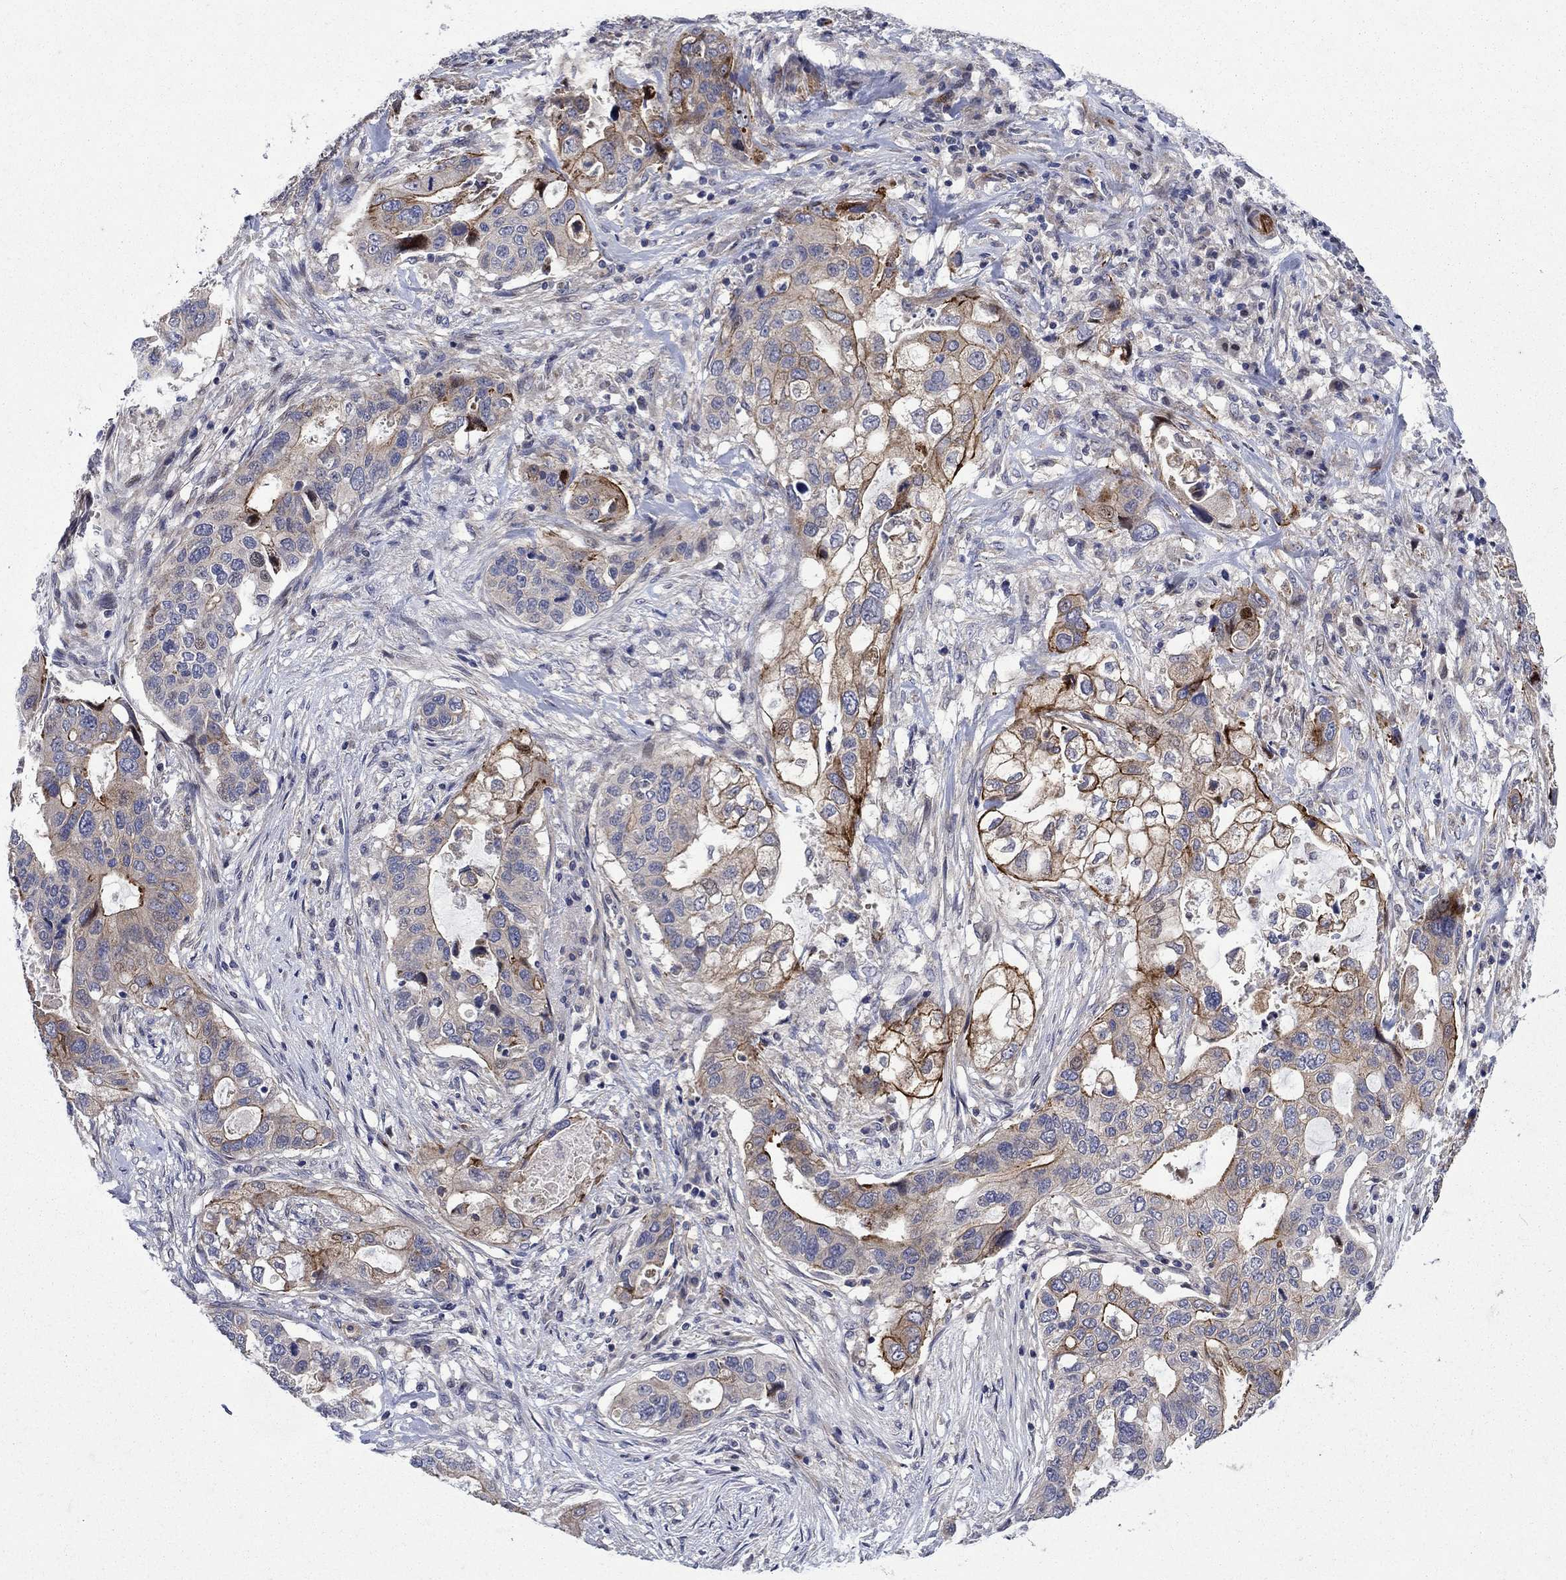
{"staining": {"intensity": "strong", "quantity": "25%-75%", "location": "cytoplasmic/membranous"}, "tissue": "stomach cancer", "cell_type": "Tumor cells", "image_type": "cancer", "snomed": [{"axis": "morphology", "description": "Adenocarcinoma, NOS"}, {"axis": "topography", "description": "Stomach"}], "caption": "Brown immunohistochemical staining in stomach cancer (adenocarcinoma) exhibits strong cytoplasmic/membranous expression in approximately 25%-75% of tumor cells. The staining was performed using DAB, with brown indicating positive protein expression. Nuclei are stained blue with hematoxylin.", "gene": "SLC7A1", "patient": {"sex": "male", "age": 54}}